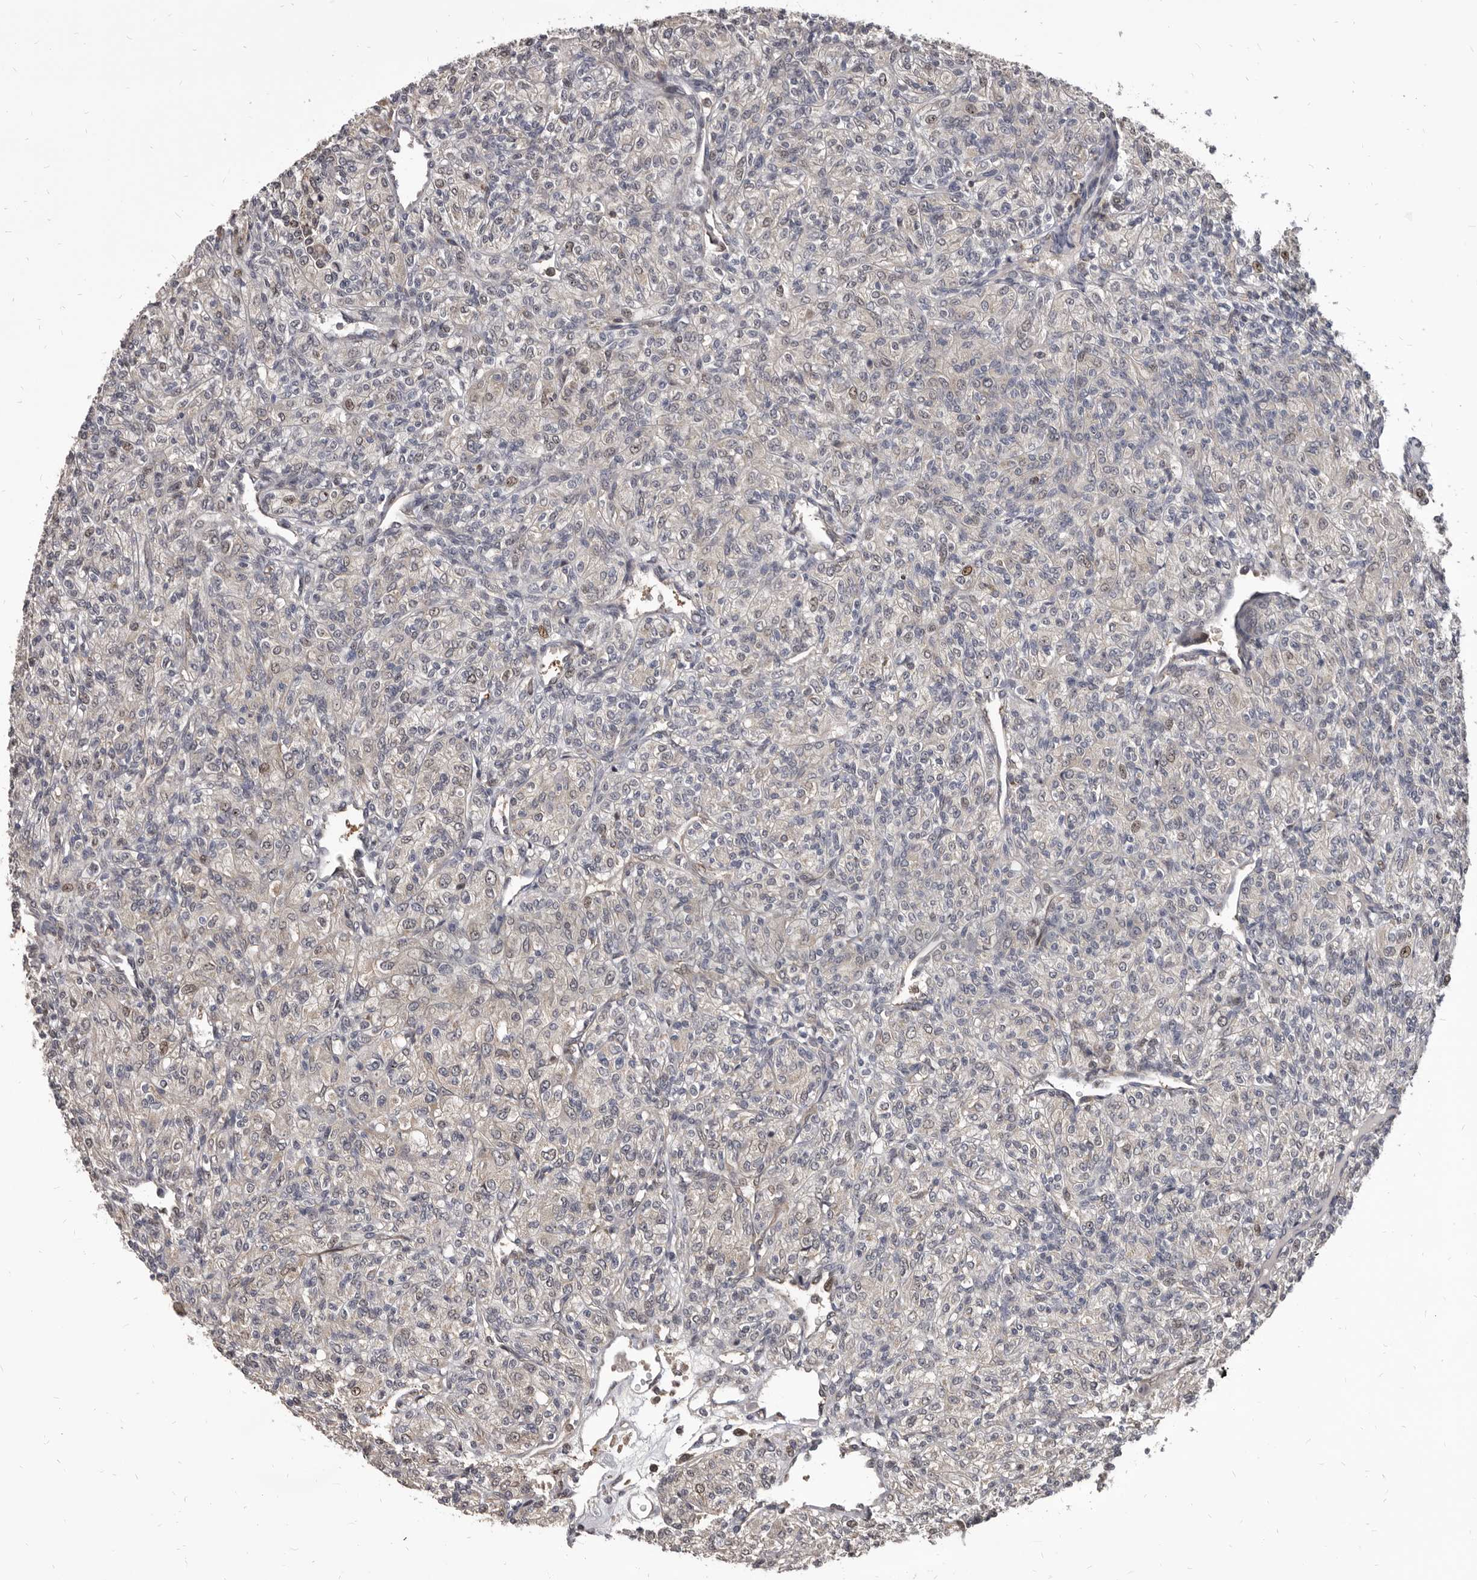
{"staining": {"intensity": "weak", "quantity": "<25%", "location": "nuclear"}, "tissue": "renal cancer", "cell_type": "Tumor cells", "image_type": "cancer", "snomed": [{"axis": "morphology", "description": "Adenocarcinoma, NOS"}, {"axis": "topography", "description": "Kidney"}], "caption": "Human adenocarcinoma (renal) stained for a protein using immunohistochemistry shows no positivity in tumor cells.", "gene": "MAP3K14", "patient": {"sex": "male", "age": 77}}